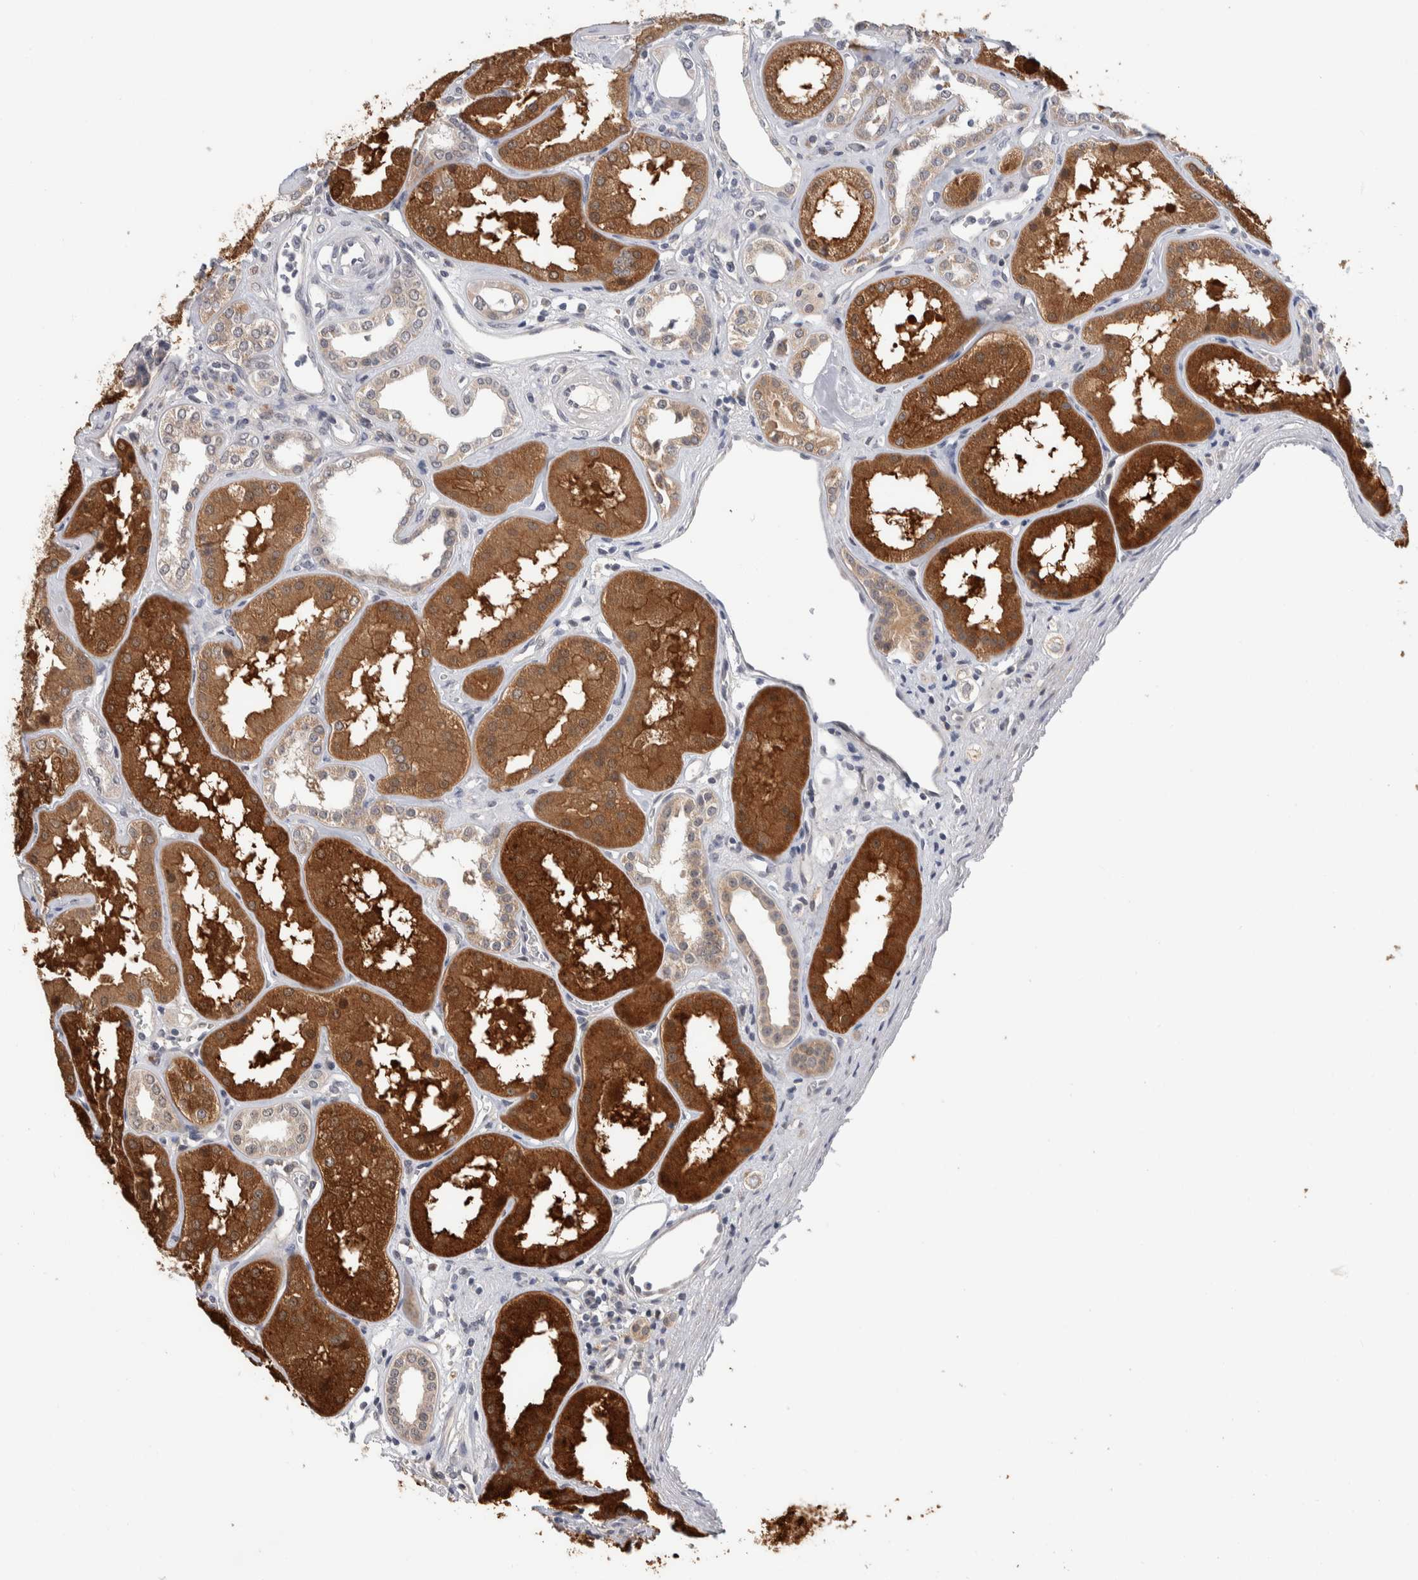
{"staining": {"intensity": "weak", "quantity": "<25%", "location": "cytoplasmic/membranous"}, "tissue": "kidney", "cell_type": "Cells in glomeruli", "image_type": "normal", "snomed": [{"axis": "morphology", "description": "Normal tissue, NOS"}, {"axis": "topography", "description": "Kidney"}], "caption": "This is an immunohistochemistry (IHC) photomicrograph of normal kidney. There is no positivity in cells in glomeruli.", "gene": "SHPK", "patient": {"sex": "female", "age": 56}}